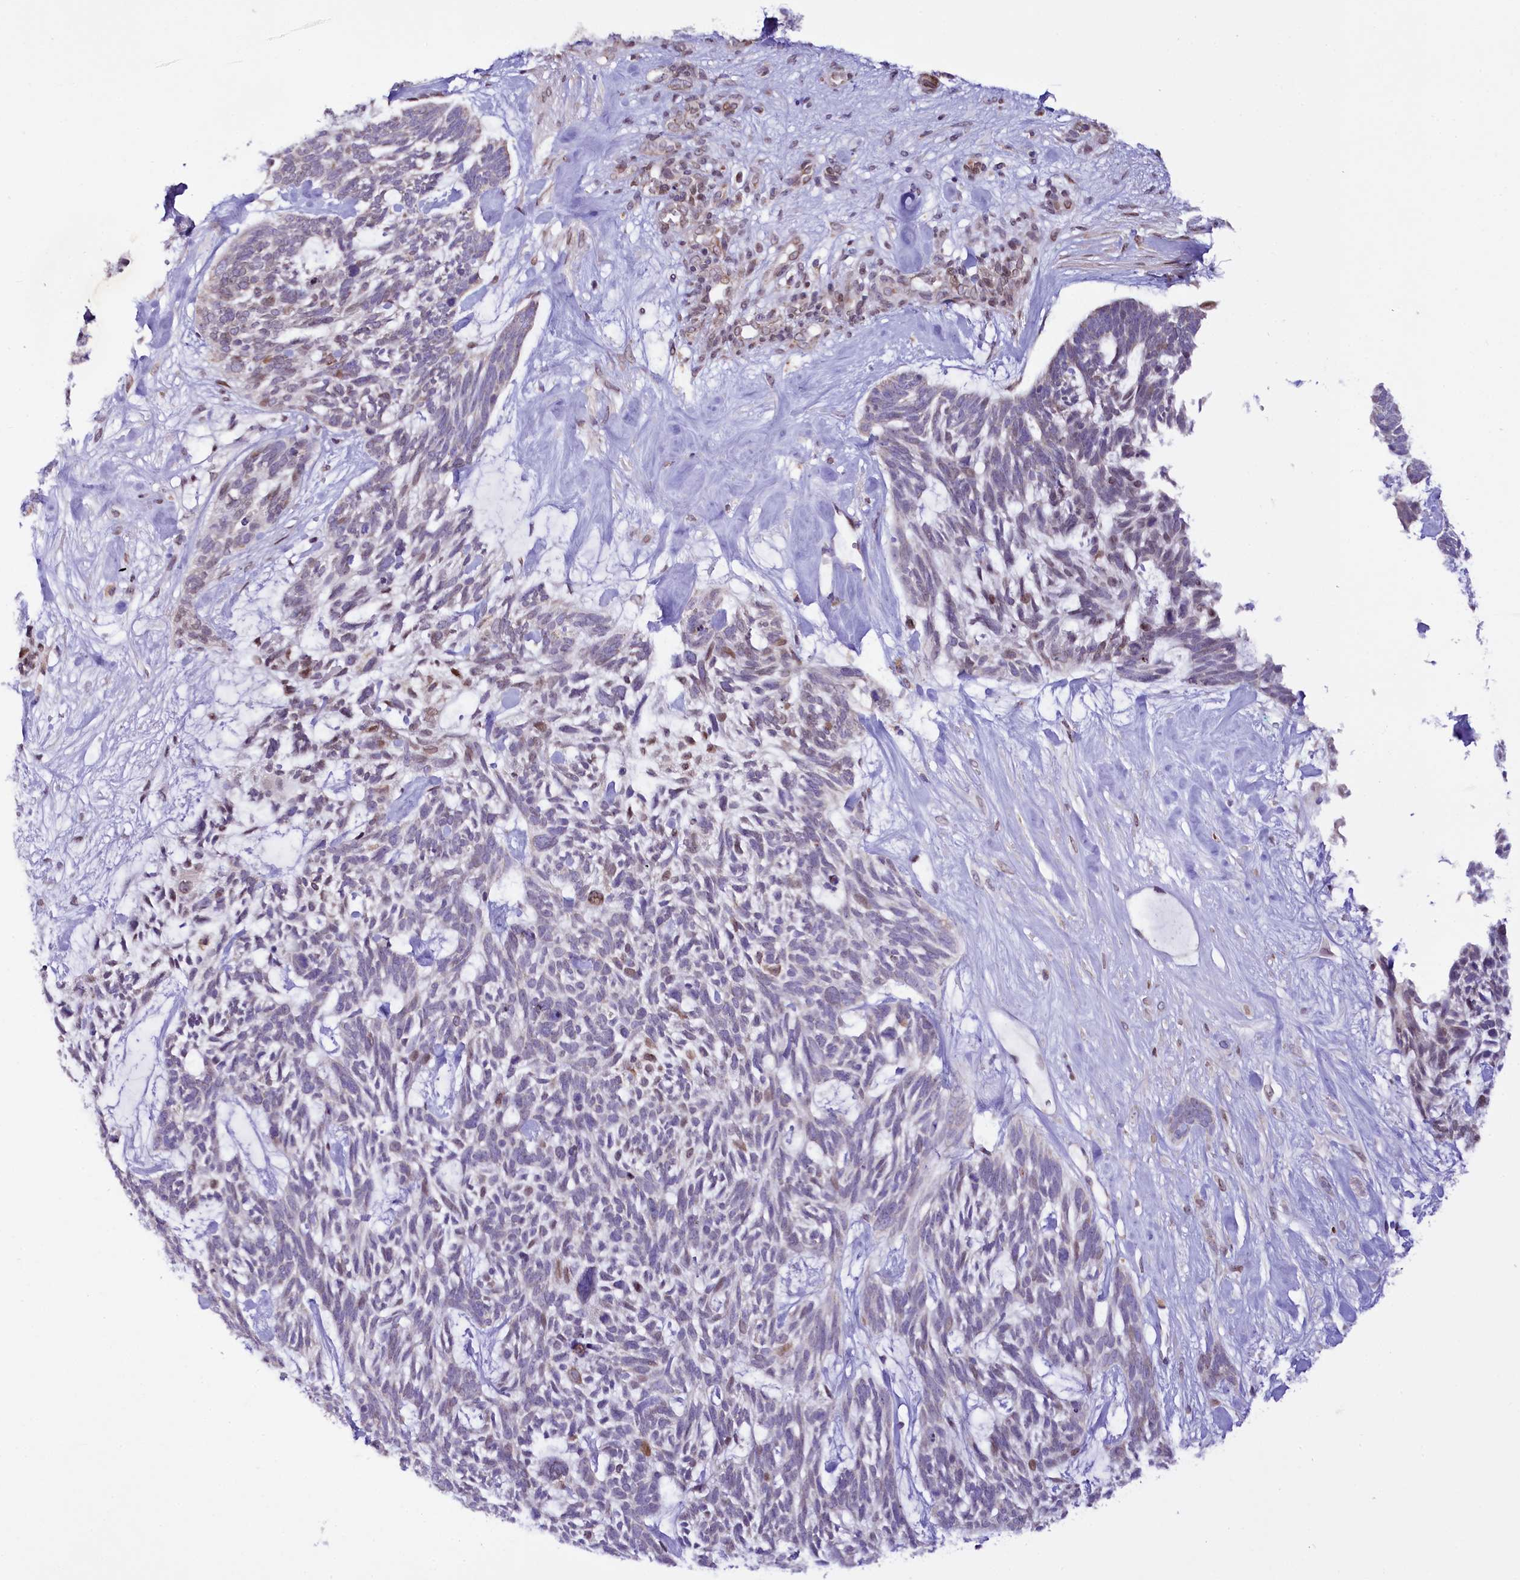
{"staining": {"intensity": "weak", "quantity": "<25%", "location": "nuclear"}, "tissue": "skin cancer", "cell_type": "Tumor cells", "image_type": "cancer", "snomed": [{"axis": "morphology", "description": "Basal cell carcinoma"}, {"axis": "topography", "description": "Skin"}], "caption": "Image shows no protein expression in tumor cells of basal cell carcinoma (skin) tissue.", "gene": "ZNF226", "patient": {"sex": "male", "age": 88}}